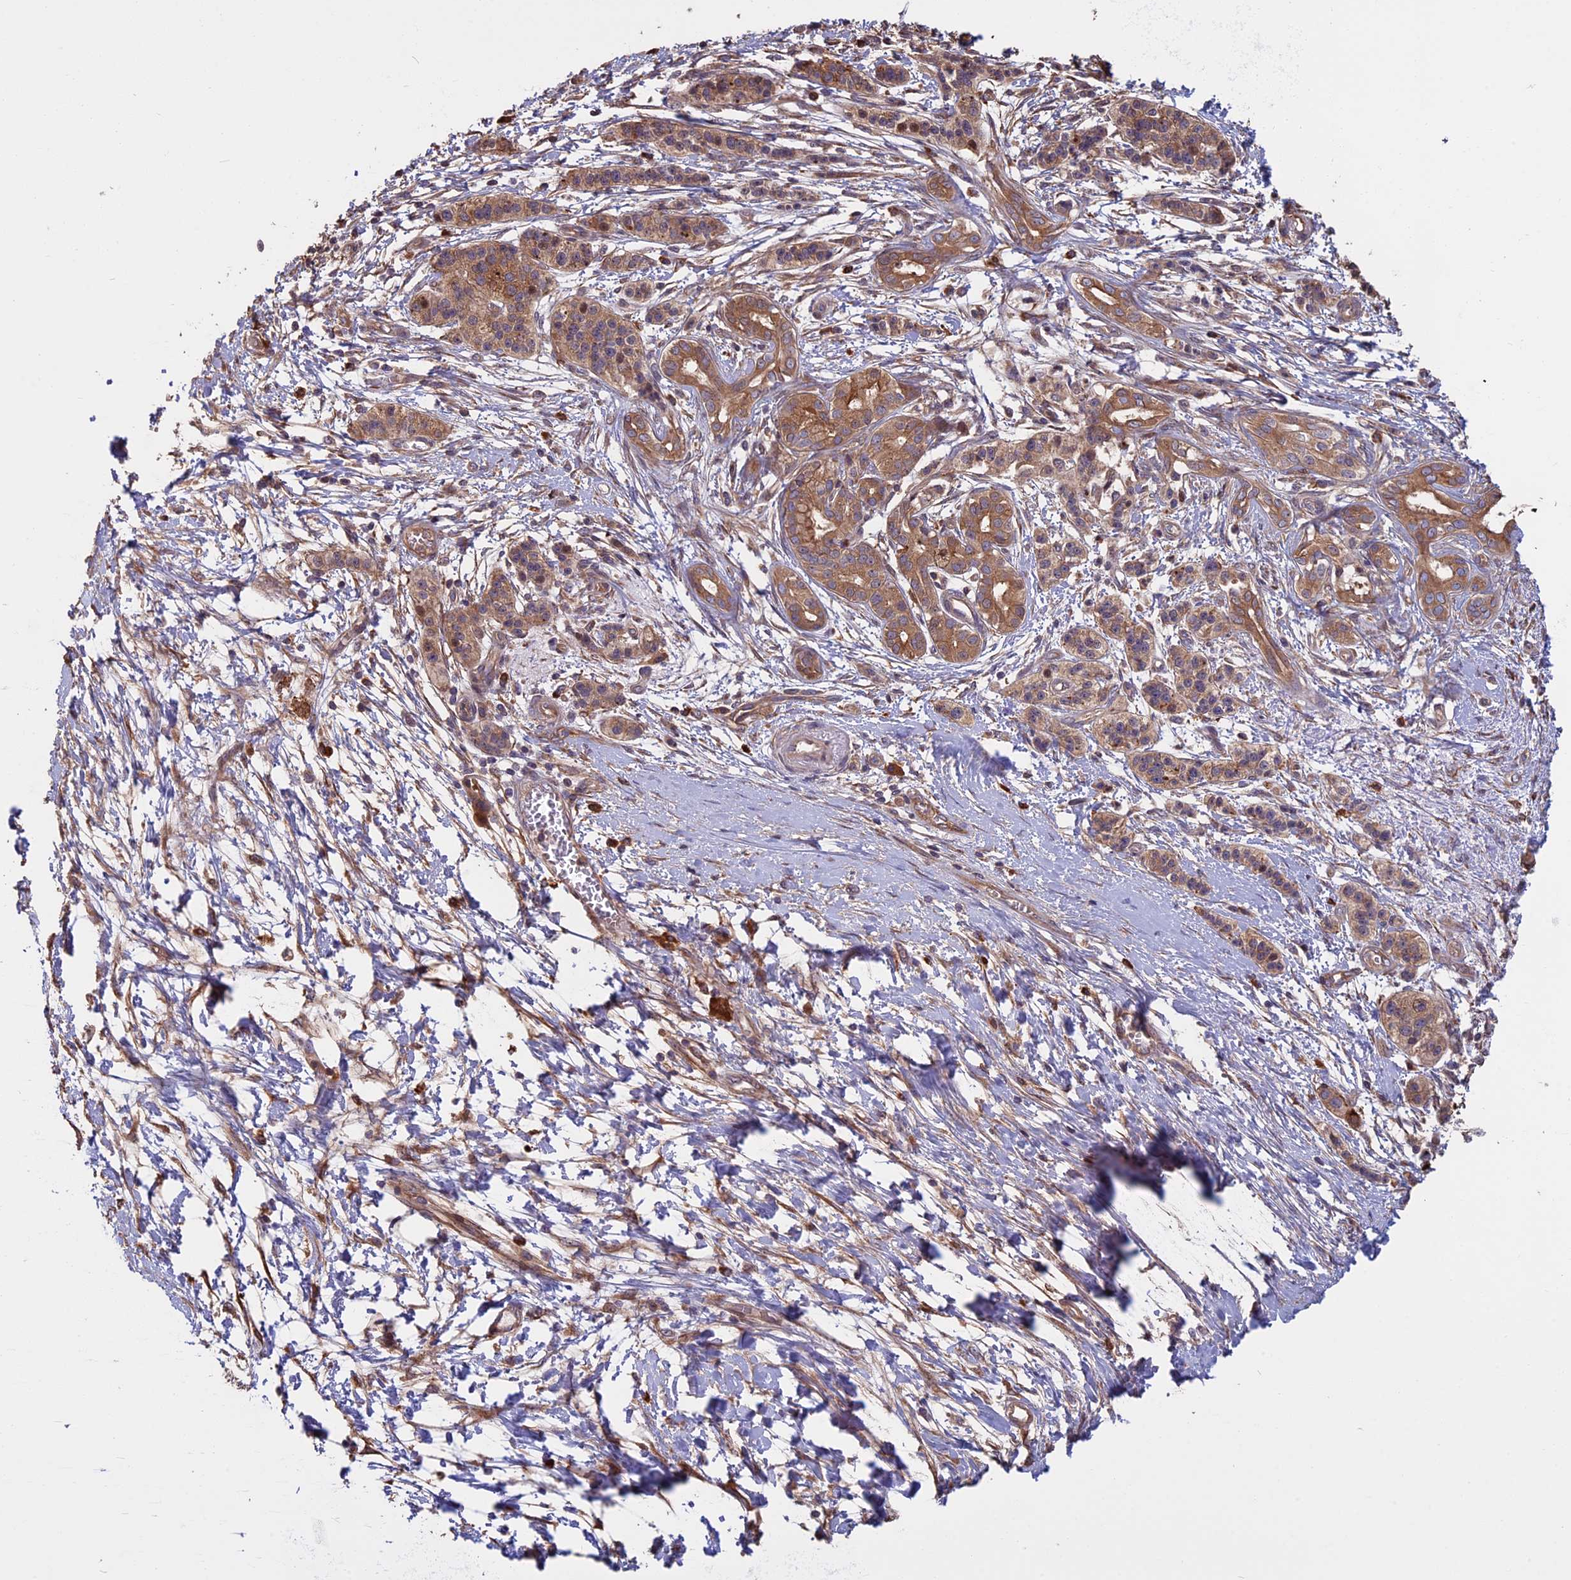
{"staining": {"intensity": "moderate", "quantity": ">75%", "location": "cytoplasmic/membranous"}, "tissue": "pancreatic cancer", "cell_type": "Tumor cells", "image_type": "cancer", "snomed": [{"axis": "morphology", "description": "Adenocarcinoma, NOS"}, {"axis": "topography", "description": "Pancreas"}], "caption": "Immunohistochemical staining of adenocarcinoma (pancreatic) exhibits medium levels of moderate cytoplasmic/membranous expression in about >75% of tumor cells.", "gene": "VWA3A", "patient": {"sex": "male", "age": 50}}